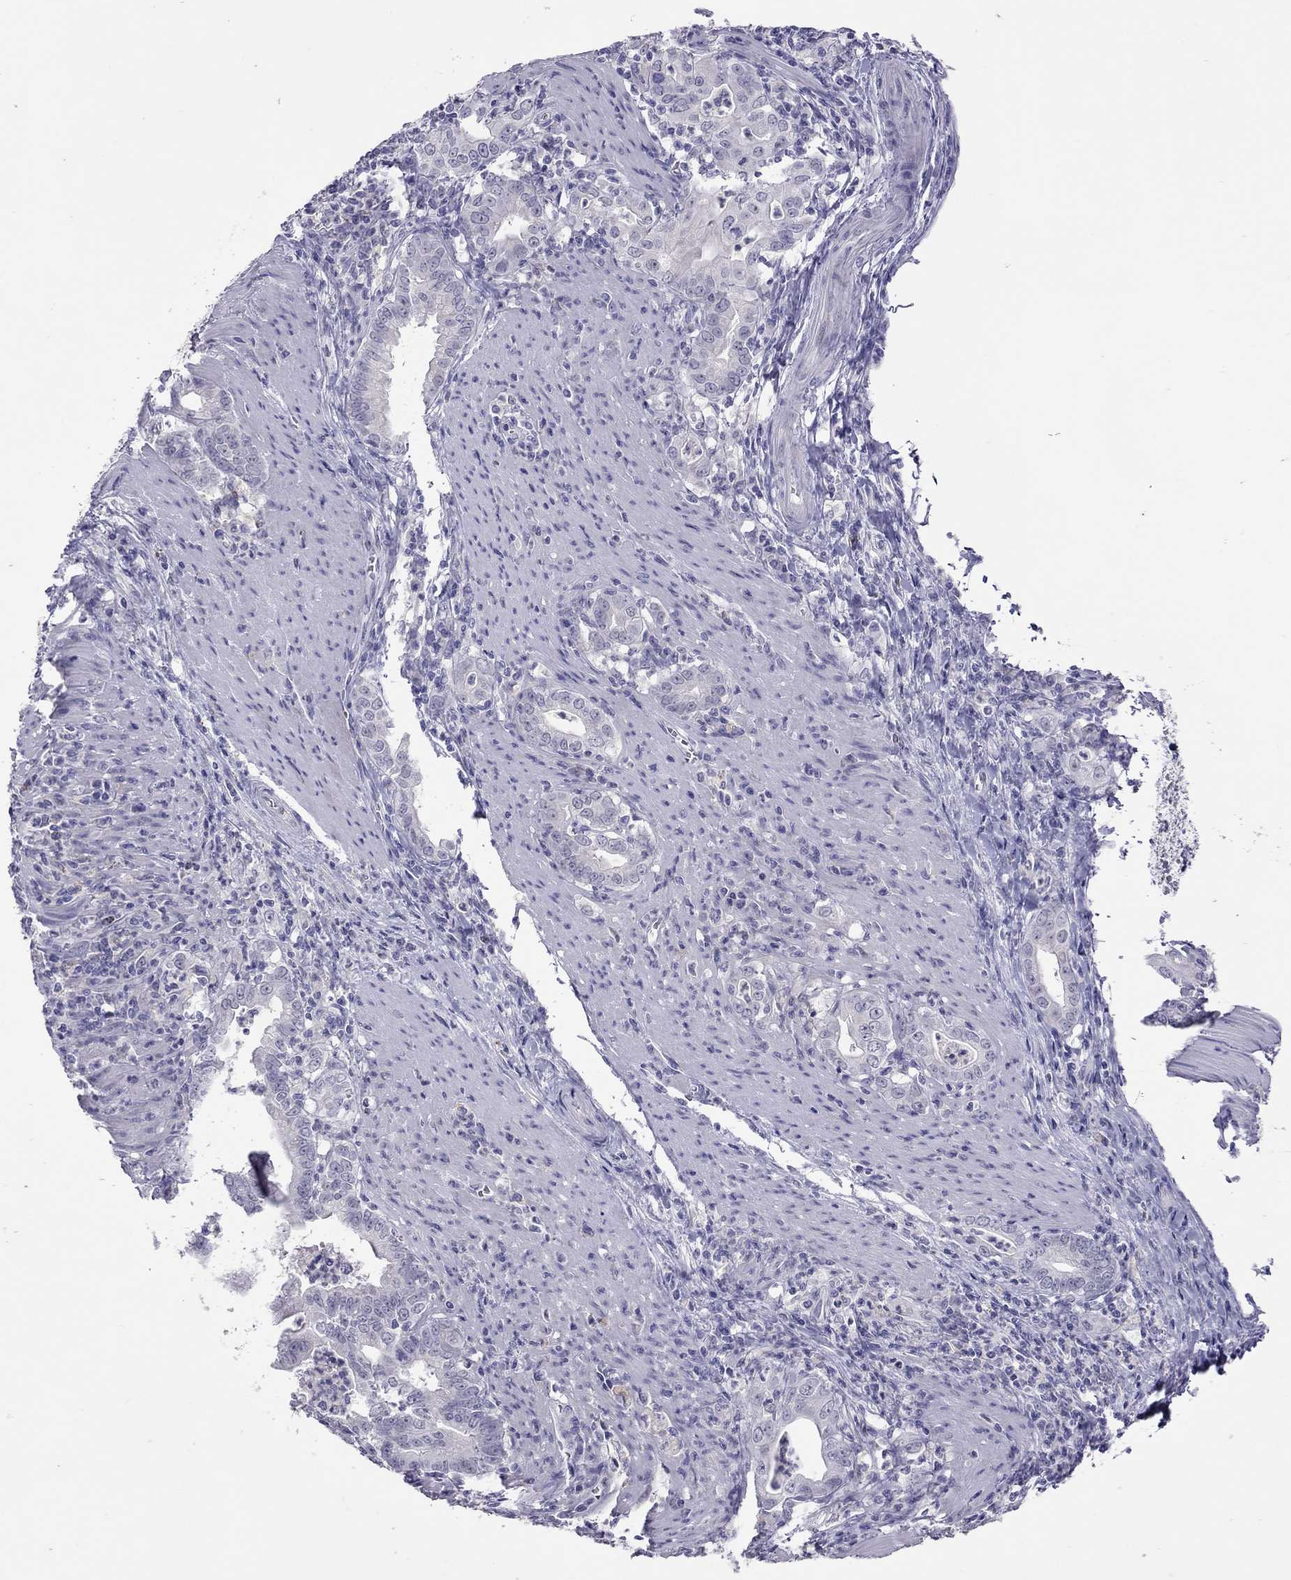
{"staining": {"intensity": "negative", "quantity": "none", "location": "none"}, "tissue": "stomach cancer", "cell_type": "Tumor cells", "image_type": "cancer", "snomed": [{"axis": "morphology", "description": "Adenocarcinoma, NOS"}, {"axis": "topography", "description": "Stomach, upper"}], "caption": "The micrograph exhibits no staining of tumor cells in adenocarcinoma (stomach). The staining is performed using DAB (3,3'-diaminobenzidine) brown chromogen with nuclei counter-stained in using hematoxylin.", "gene": "SLAMF1", "patient": {"sex": "female", "age": 79}}